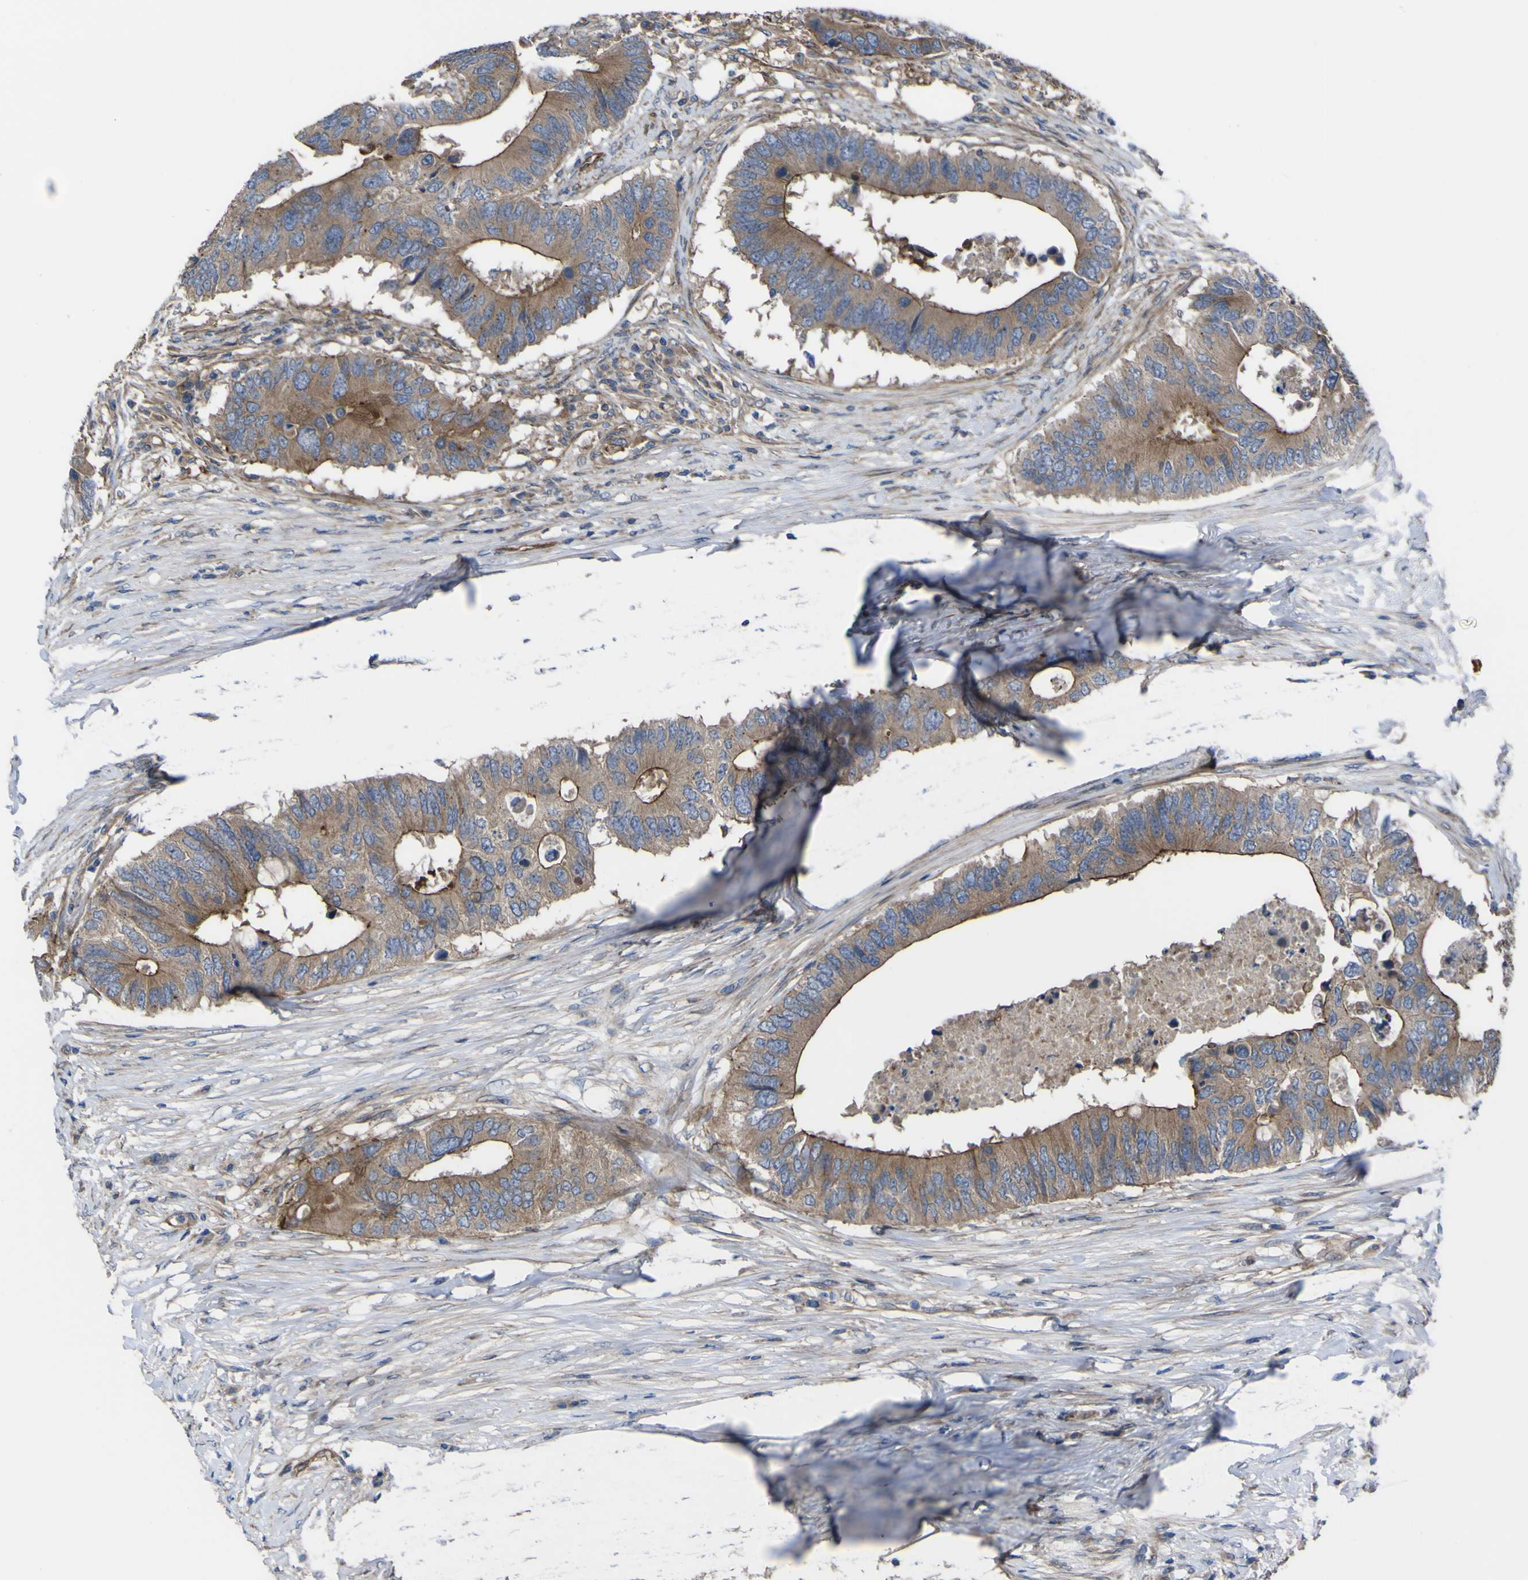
{"staining": {"intensity": "moderate", "quantity": ">75%", "location": "cytoplasmic/membranous"}, "tissue": "colorectal cancer", "cell_type": "Tumor cells", "image_type": "cancer", "snomed": [{"axis": "morphology", "description": "Adenocarcinoma, NOS"}, {"axis": "topography", "description": "Colon"}], "caption": "IHC micrograph of neoplastic tissue: human colorectal adenocarcinoma stained using immunohistochemistry (IHC) displays medium levels of moderate protein expression localized specifically in the cytoplasmic/membranous of tumor cells, appearing as a cytoplasmic/membranous brown color.", "gene": "FBXO30", "patient": {"sex": "male", "age": 71}}